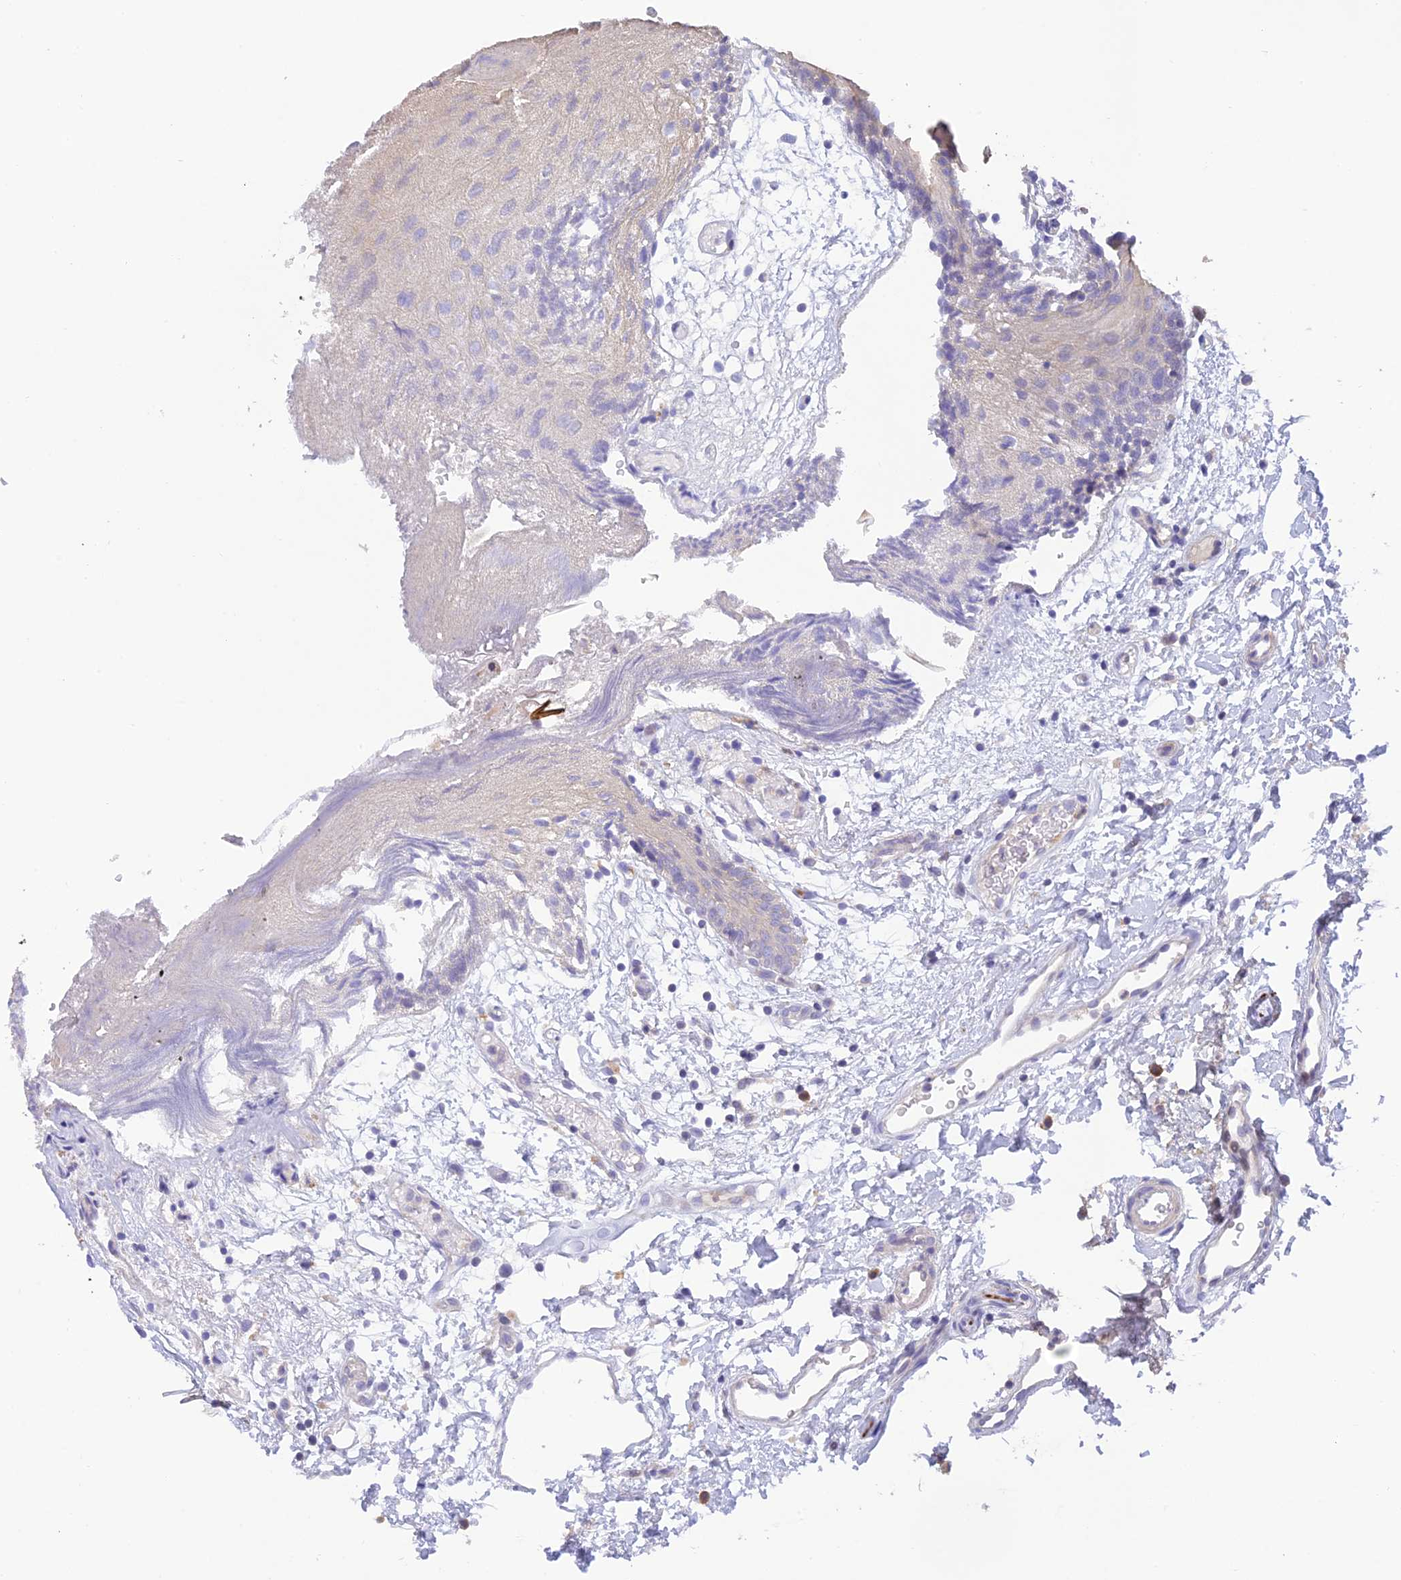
{"staining": {"intensity": "negative", "quantity": "none", "location": "none"}, "tissue": "oral mucosa", "cell_type": "Squamous epithelial cells", "image_type": "normal", "snomed": [{"axis": "morphology", "description": "Normal tissue, NOS"}, {"axis": "topography", "description": "Skeletal muscle"}, {"axis": "topography", "description": "Oral tissue"}, {"axis": "topography", "description": "Salivary gland"}, {"axis": "topography", "description": "Peripheral nerve tissue"}], "caption": "Immunohistochemistry micrograph of normal oral mucosa: human oral mucosa stained with DAB exhibits no significant protein positivity in squamous epithelial cells.", "gene": "BMT2", "patient": {"sex": "male", "age": 54}}